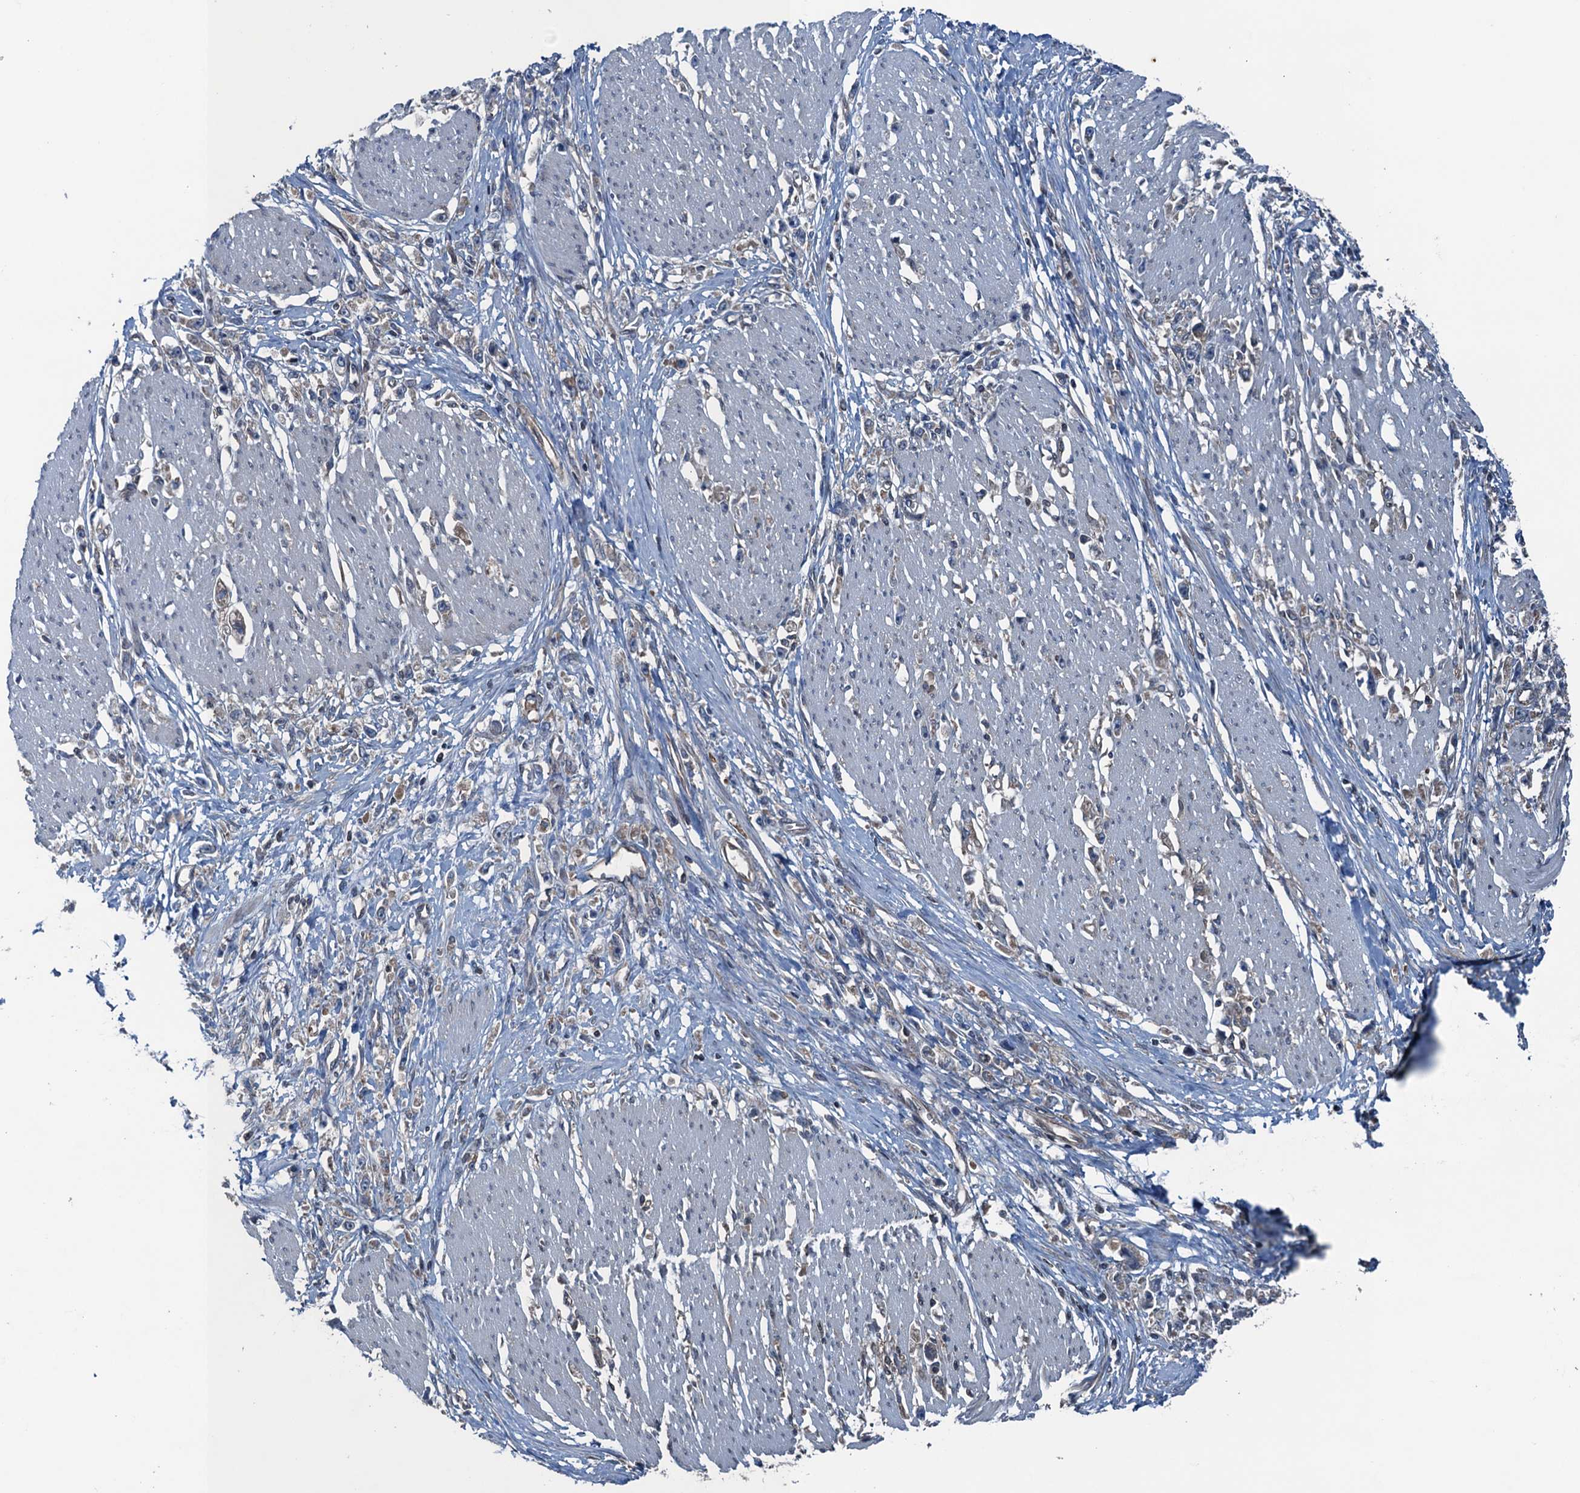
{"staining": {"intensity": "weak", "quantity": ">75%", "location": "cytoplasmic/membranous"}, "tissue": "stomach cancer", "cell_type": "Tumor cells", "image_type": "cancer", "snomed": [{"axis": "morphology", "description": "Adenocarcinoma, NOS"}, {"axis": "topography", "description": "Stomach"}], "caption": "Stomach adenocarcinoma stained with a protein marker exhibits weak staining in tumor cells.", "gene": "TRAPPC8", "patient": {"sex": "female", "age": 59}}